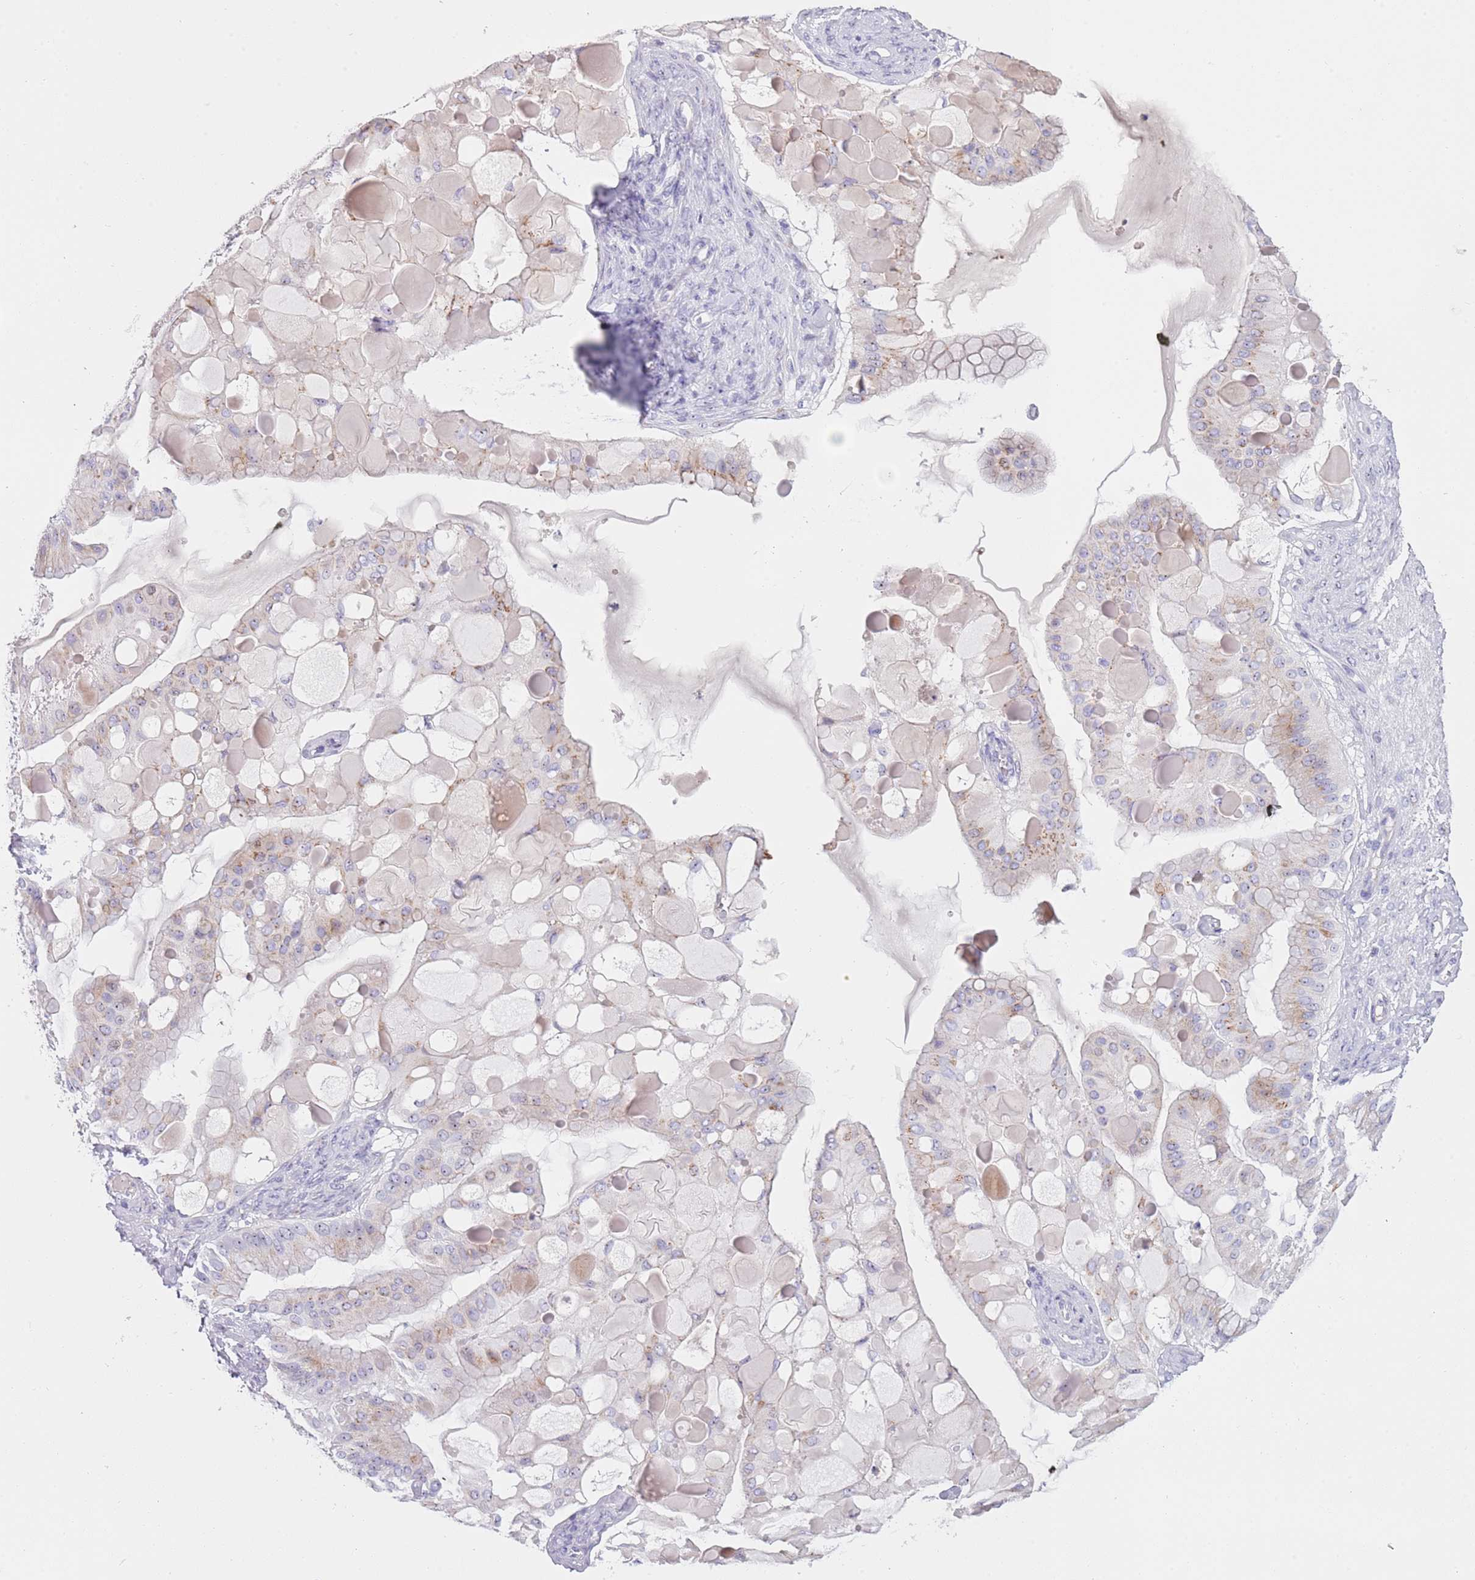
{"staining": {"intensity": "weak", "quantity": "<25%", "location": "cytoplasmic/membranous"}, "tissue": "ovarian cancer", "cell_type": "Tumor cells", "image_type": "cancer", "snomed": [{"axis": "morphology", "description": "Cystadenocarcinoma, mucinous, NOS"}, {"axis": "topography", "description": "Ovary"}], "caption": "DAB (3,3'-diaminobenzidine) immunohistochemical staining of ovarian cancer (mucinous cystadenocarcinoma) shows no significant positivity in tumor cells.", "gene": "NBPF6", "patient": {"sex": "female", "age": 61}}